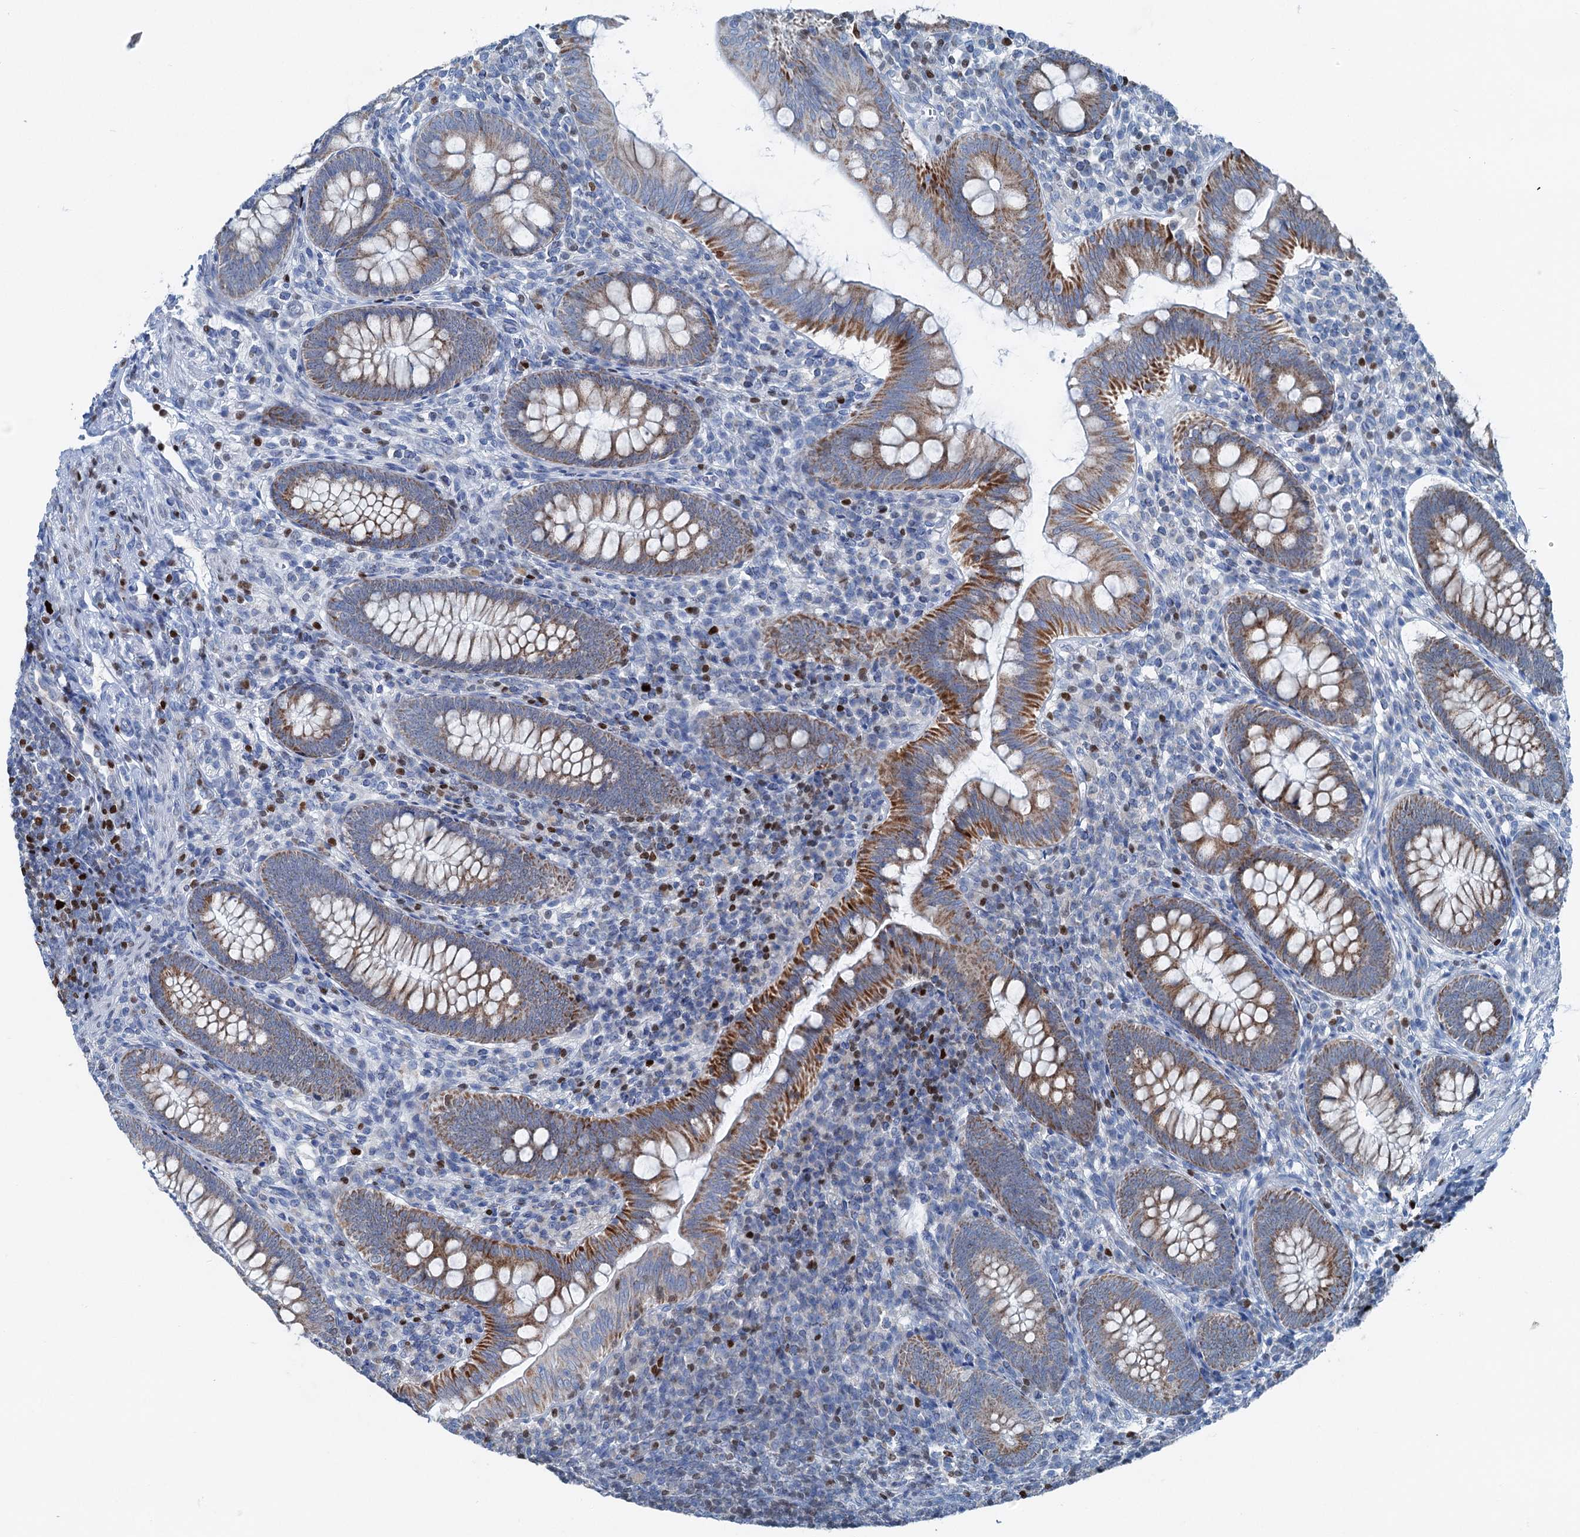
{"staining": {"intensity": "strong", "quantity": ">75%", "location": "cytoplasmic/membranous"}, "tissue": "appendix", "cell_type": "Glandular cells", "image_type": "normal", "snomed": [{"axis": "morphology", "description": "Normal tissue, NOS"}, {"axis": "topography", "description": "Appendix"}], "caption": "Immunohistochemistry of unremarkable human appendix reveals high levels of strong cytoplasmic/membranous staining in about >75% of glandular cells. (DAB IHC, brown staining for protein, blue staining for nuclei).", "gene": "ELP4", "patient": {"sex": "male", "age": 14}}